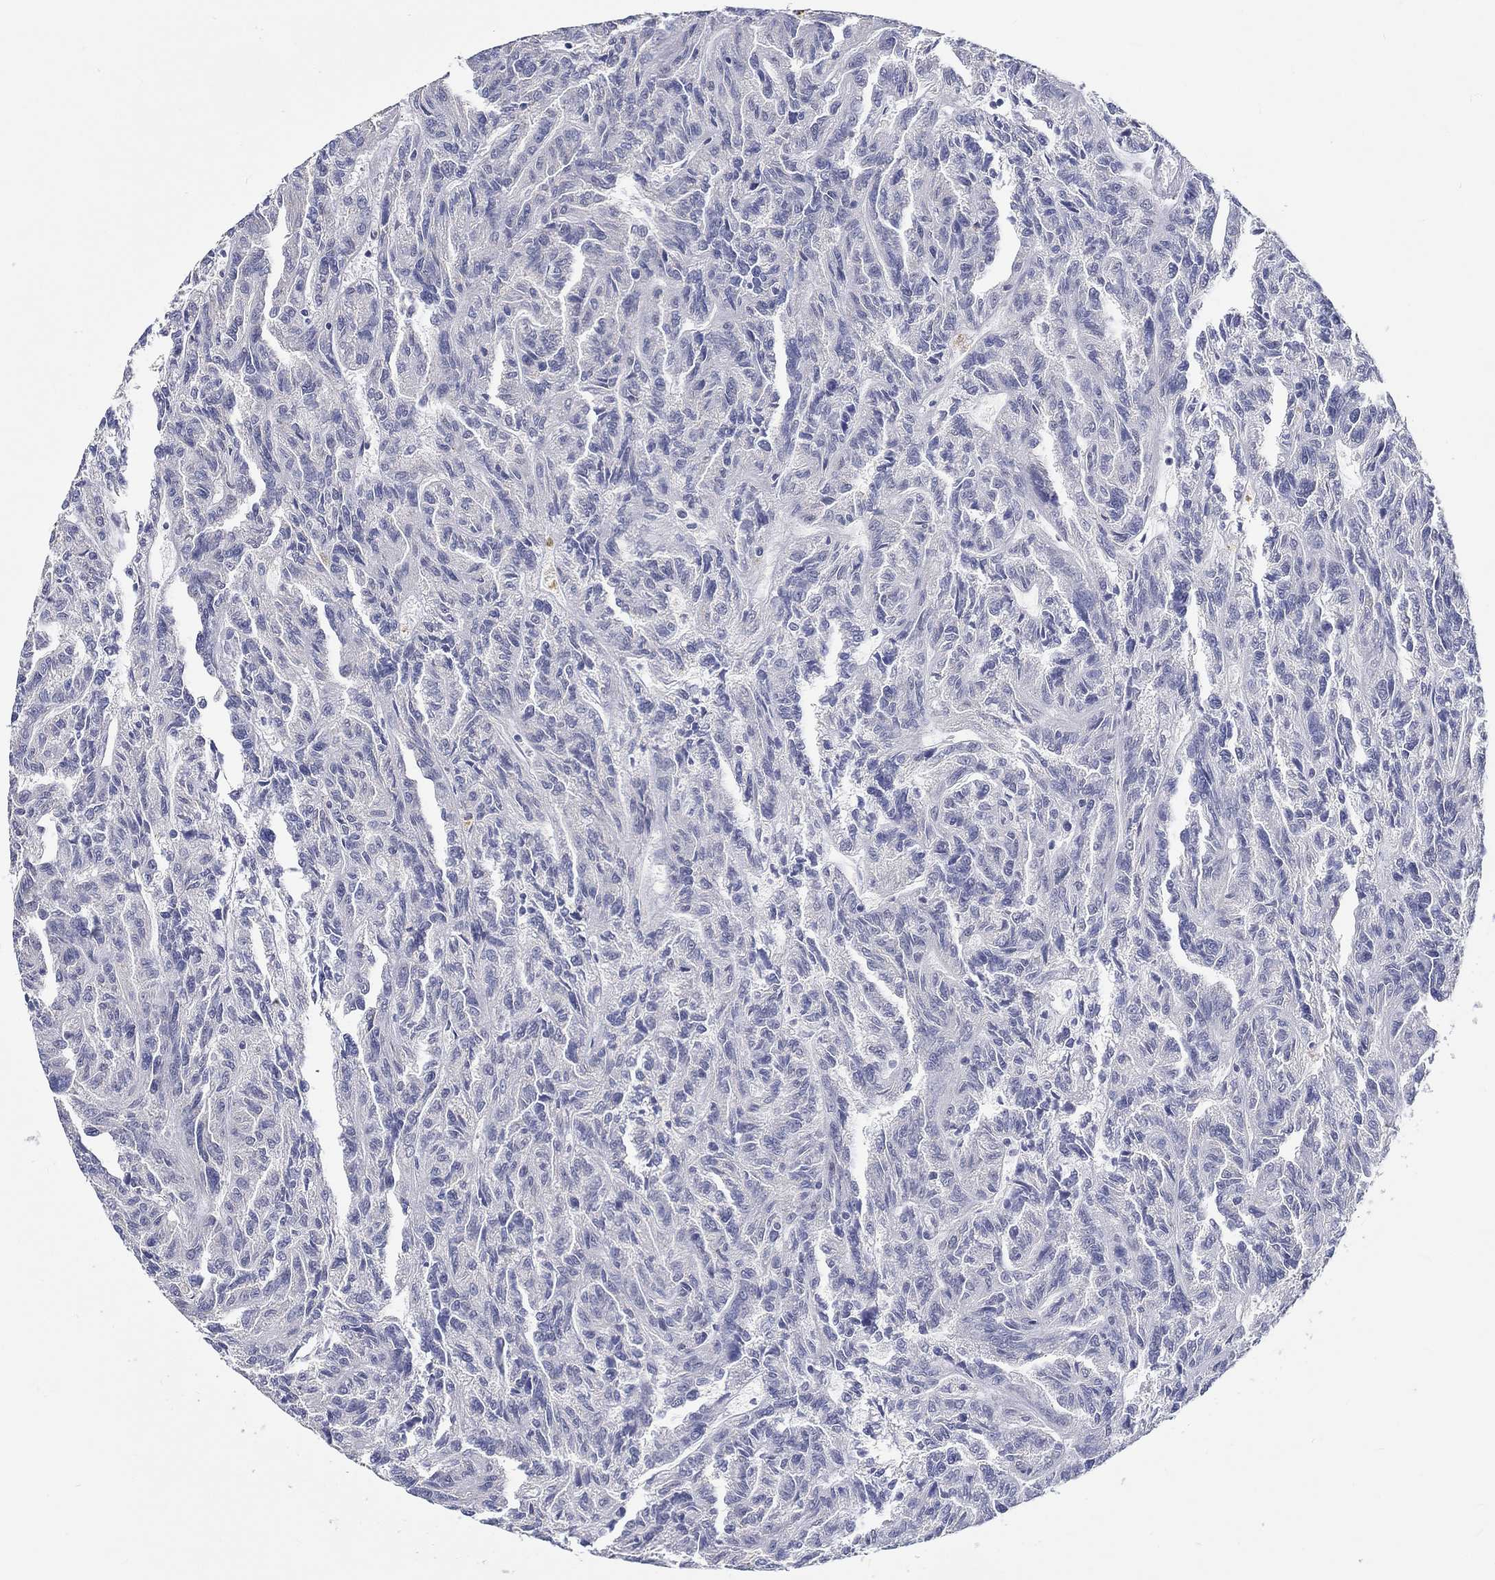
{"staining": {"intensity": "negative", "quantity": "none", "location": "none"}, "tissue": "renal cancer", "cell_type": "Tumor cells", "image_type": "cancer", "snomed": [{"axis": "morphology", "description": "Adenocarcinoma, NOS"}, {"axis": "topography", "description": "Kidney"}], "caption": "This is an immunohistochemistry (IHC) micrograph of renal cancer. There is no expression in tumor cells.", "gene": "GRIN1", "patient": {"sex": "male", "age": 79}}